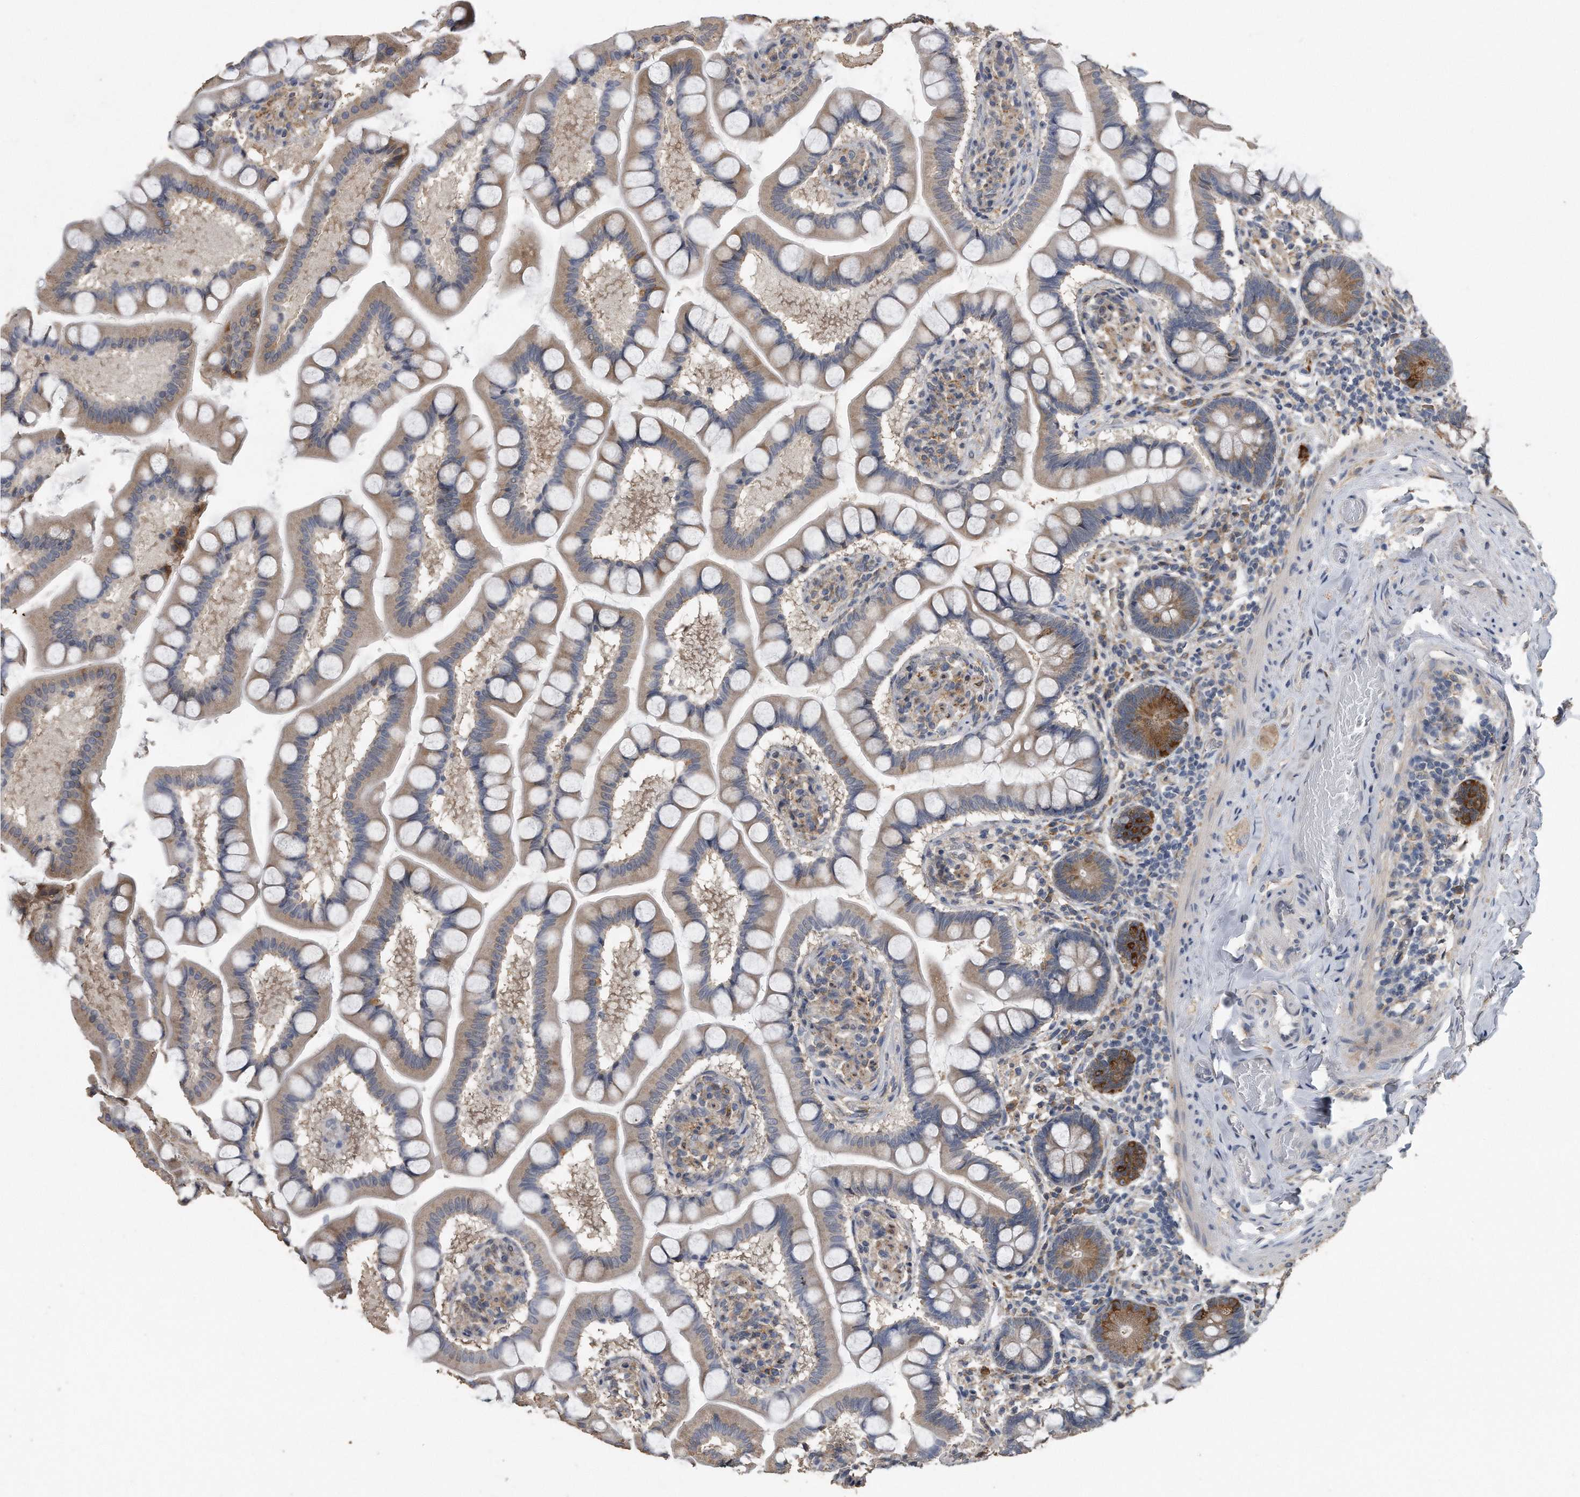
{"staining": {"intensity": "moderate", "quantity": "25%-75%", "location": "cytoplasmic/membranous"}, "tissue": "small intestine", "cell_type": "Glandular cells", "image_type": "normal", "snomed": [{"axis": "morphology", "description": "Normal tissue, NOS"}, {"axis": "topography", "description": "Small intestine"}], "caption": "Immunohistochemical staining of benign small intestine displays medium levels of moderate cytoplasmic/membranous staining in about 25%-75% of glandular cells.", "gene": "PCLO", "patient": {"sex": "male", "age": 41}}